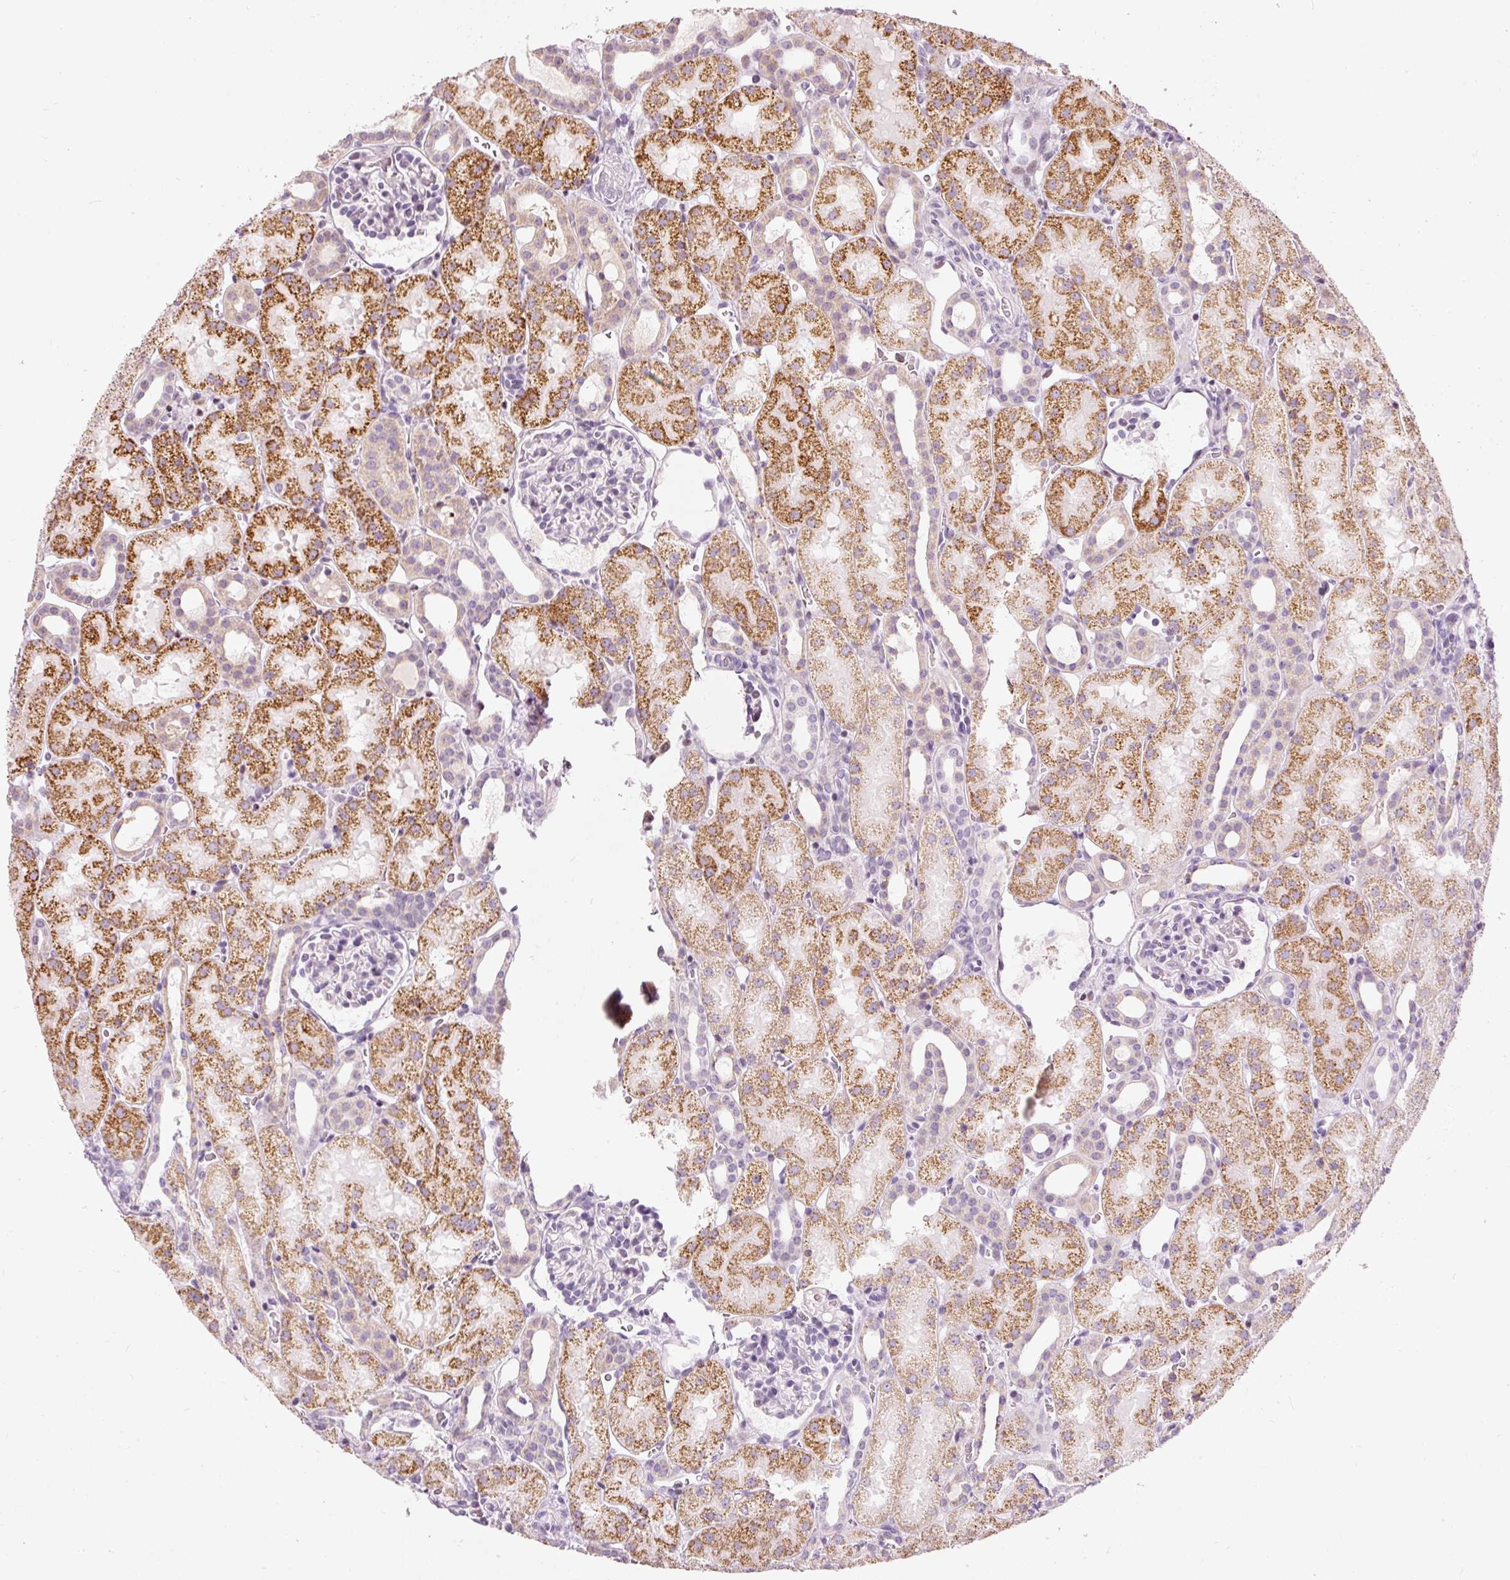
{"staining": {"intensity": "negative", "quantity": "none", "location": "none"}, "tissue": "kidney", "cell_type": "Cells in glomeruli", "image_type": "normal", "snomed": [{"axis": "morphology", "description": "Normal tissue, NOS"}, {"axis": "topography", "description": "Kidney"}], "caption": "This micrograph is of benign kidney stained with IHC to label a protein in brown with the nuclei are counter-stained blue. There is no positivity in cells in glomeruli. The staining was performed using DAB to visualize the protein expression in brown, while the nuclei were stained in blue with hematoxylin (Magnification: 20x).", "gene": "RNF39", "patient": {"sex": "male", "age": 2}}